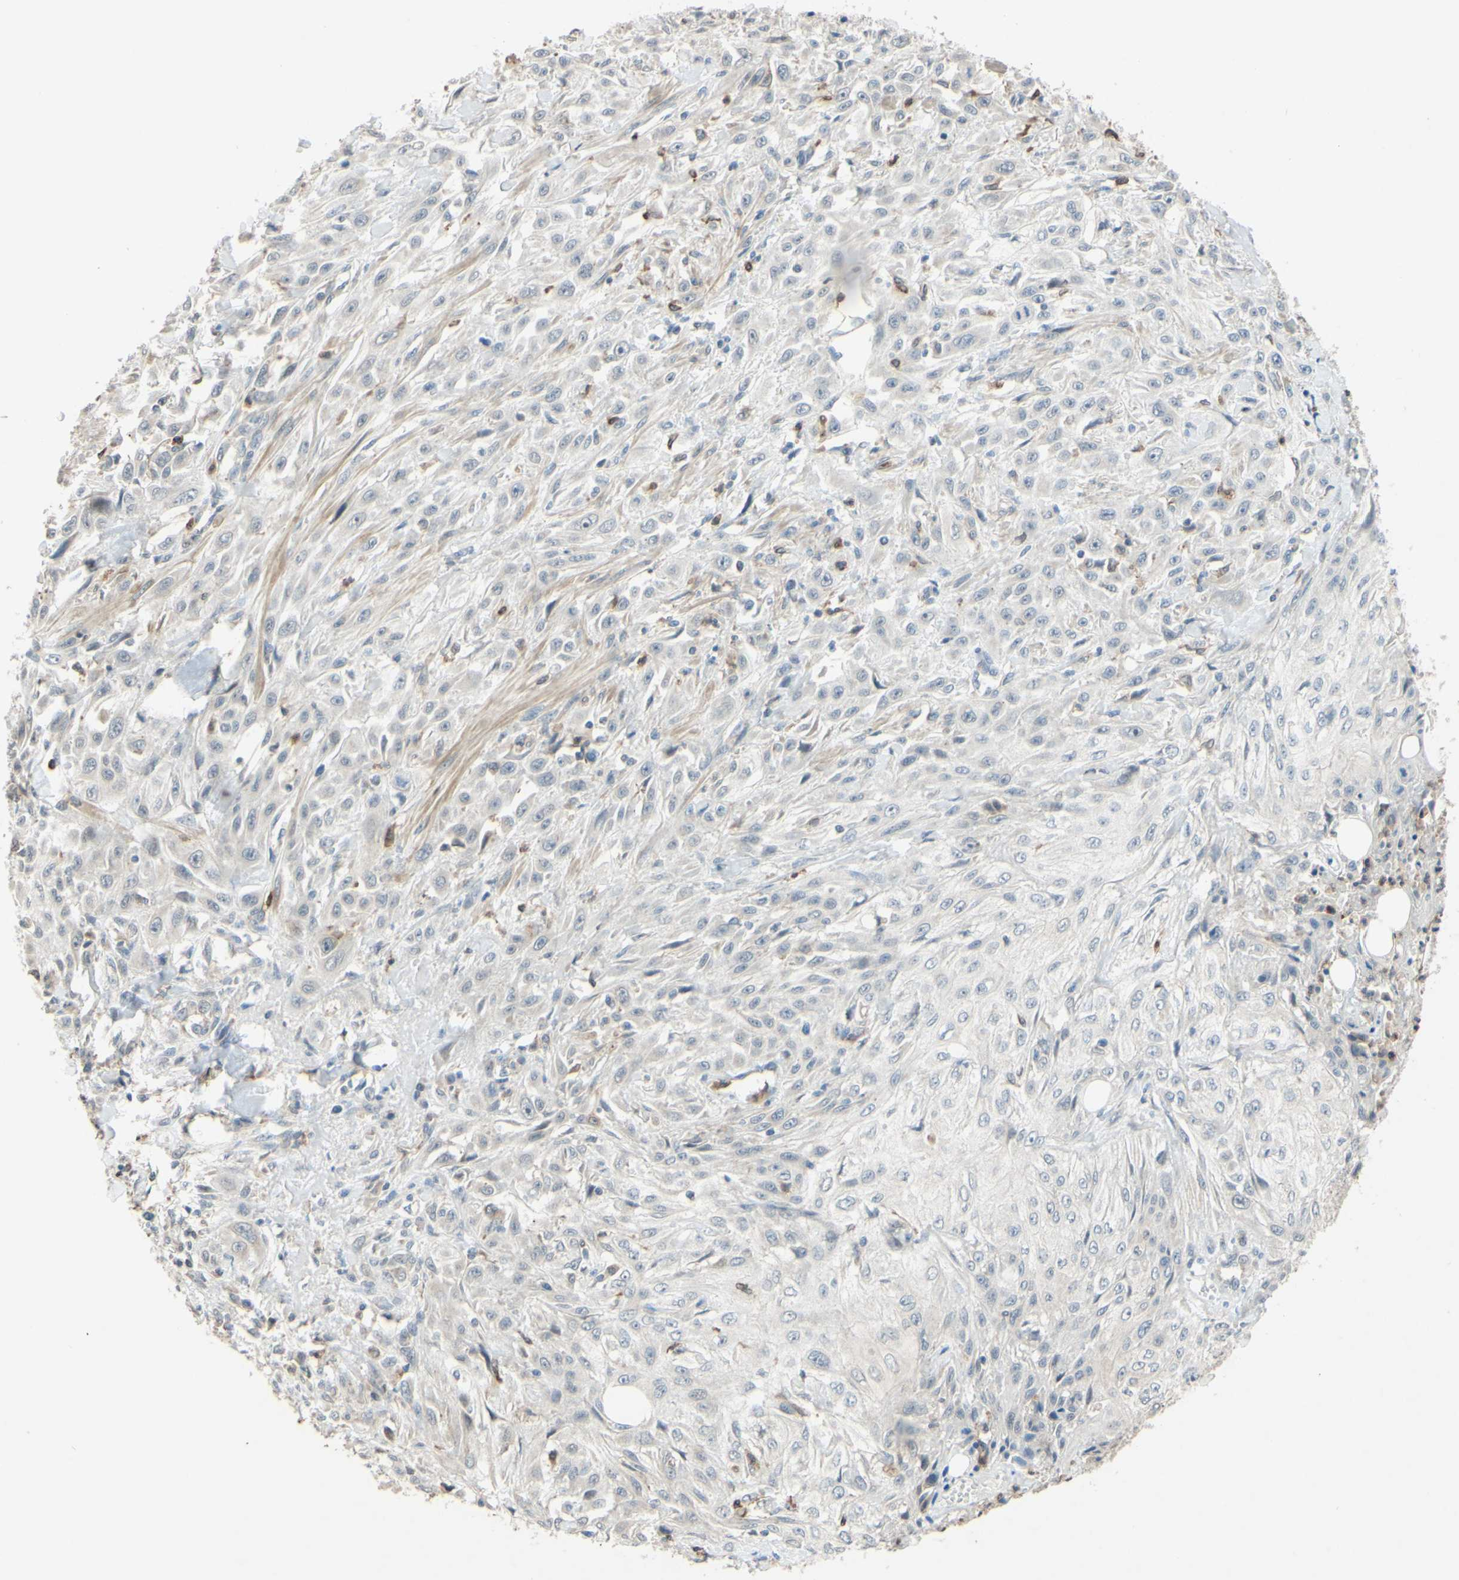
{"staining": {"intensity": "negative", "quantity": "none", "location": "none"}, "tissue": "skin cancer", "cell_type": "Tumor cells", "image_type": "cancer", "snomed": [{"axis": "morphology", "description": "Squamous cell carcinoma, NOS"}, {"axis": "topography", "description": "Skin"}], "caption": "Immunohistochemistry (IHC) of human skin cancer (squamous cell carcinoma) demonstrates no expression in tumor cells.", "gene": "GATA1", "patient": {"sex": "male", "age": 75}}